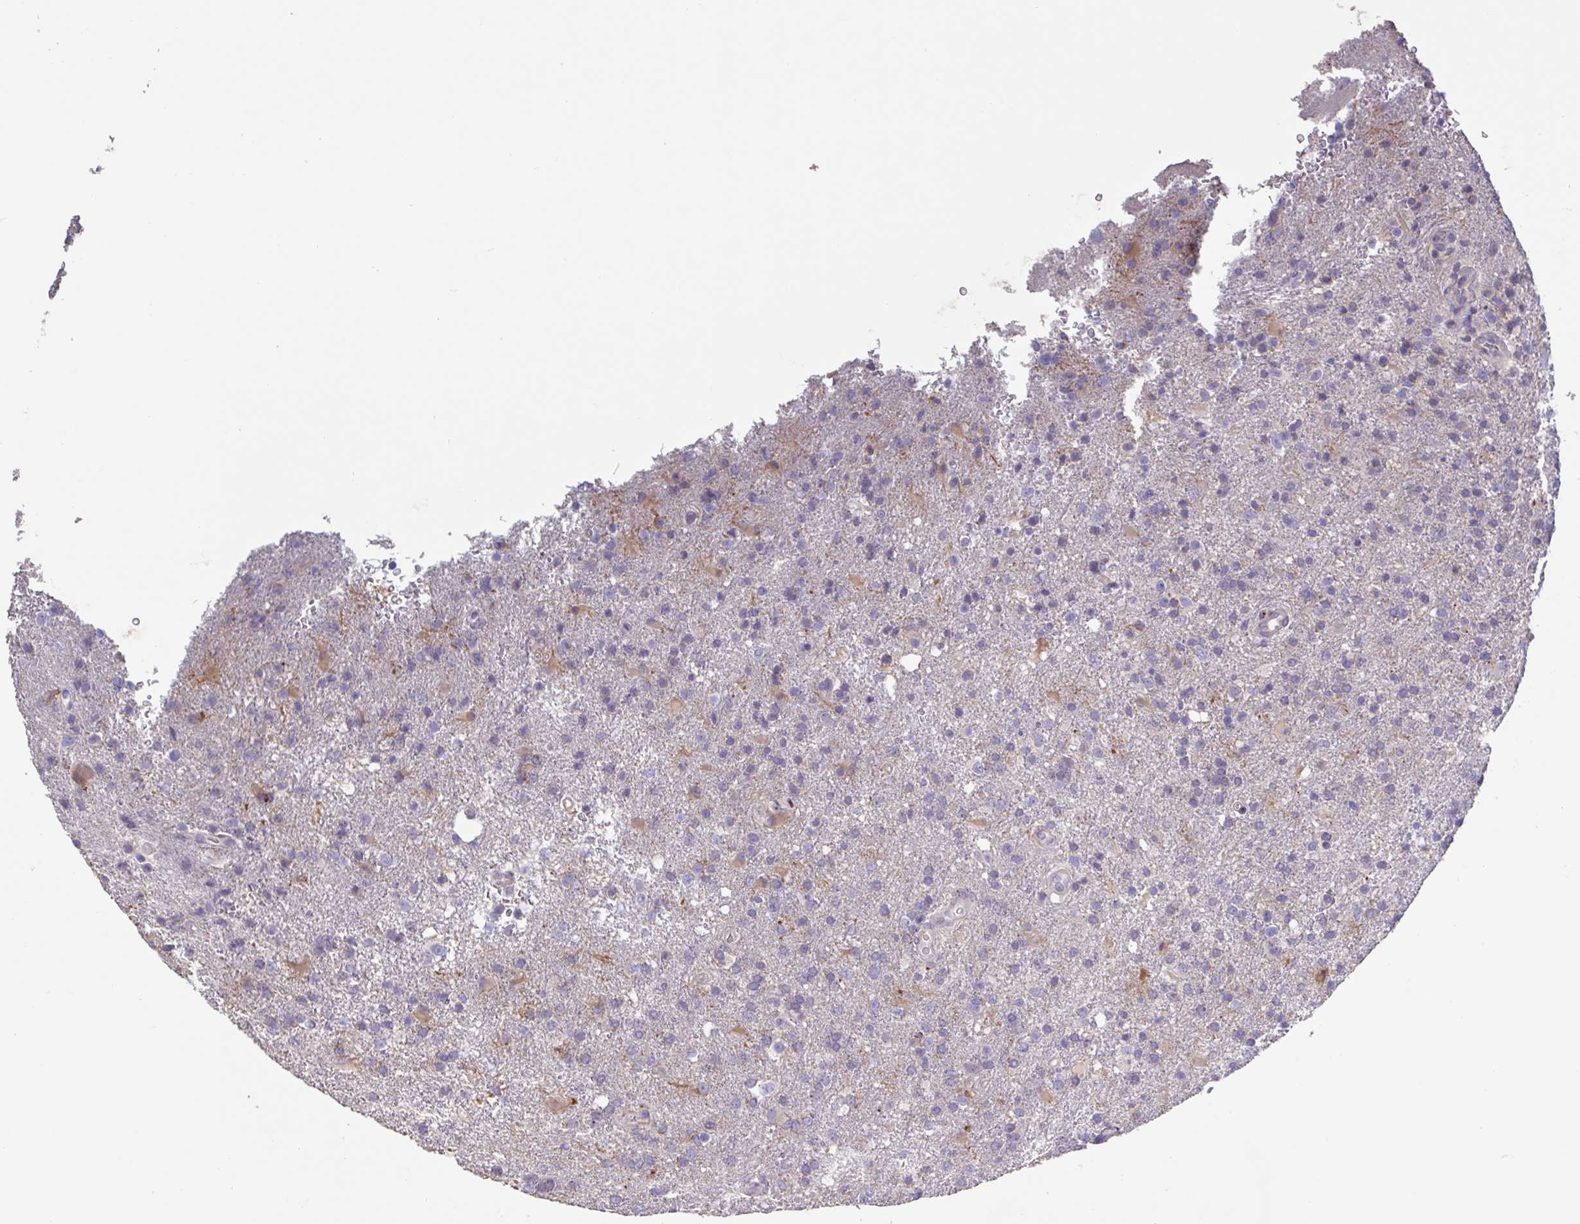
{"staining": {"intensity": "negative", "quantity": "none", "location": "none"}, "tissue": "glioma", "cell_type": "Tumor cells", "image_type": "cancer", "snomed": [{"axis": "morphology", "description": "Glioma, malignant, High grade"}, {"axis": "topography", "description": "Brain"}], "caption": "Immunohistochemistry histopathology image of human glioma stained for a protein (brown), which exhibits no positivity in tumor cells.", "gene": "CHMP5", "patient": {"sex": "female", "age": 74}}